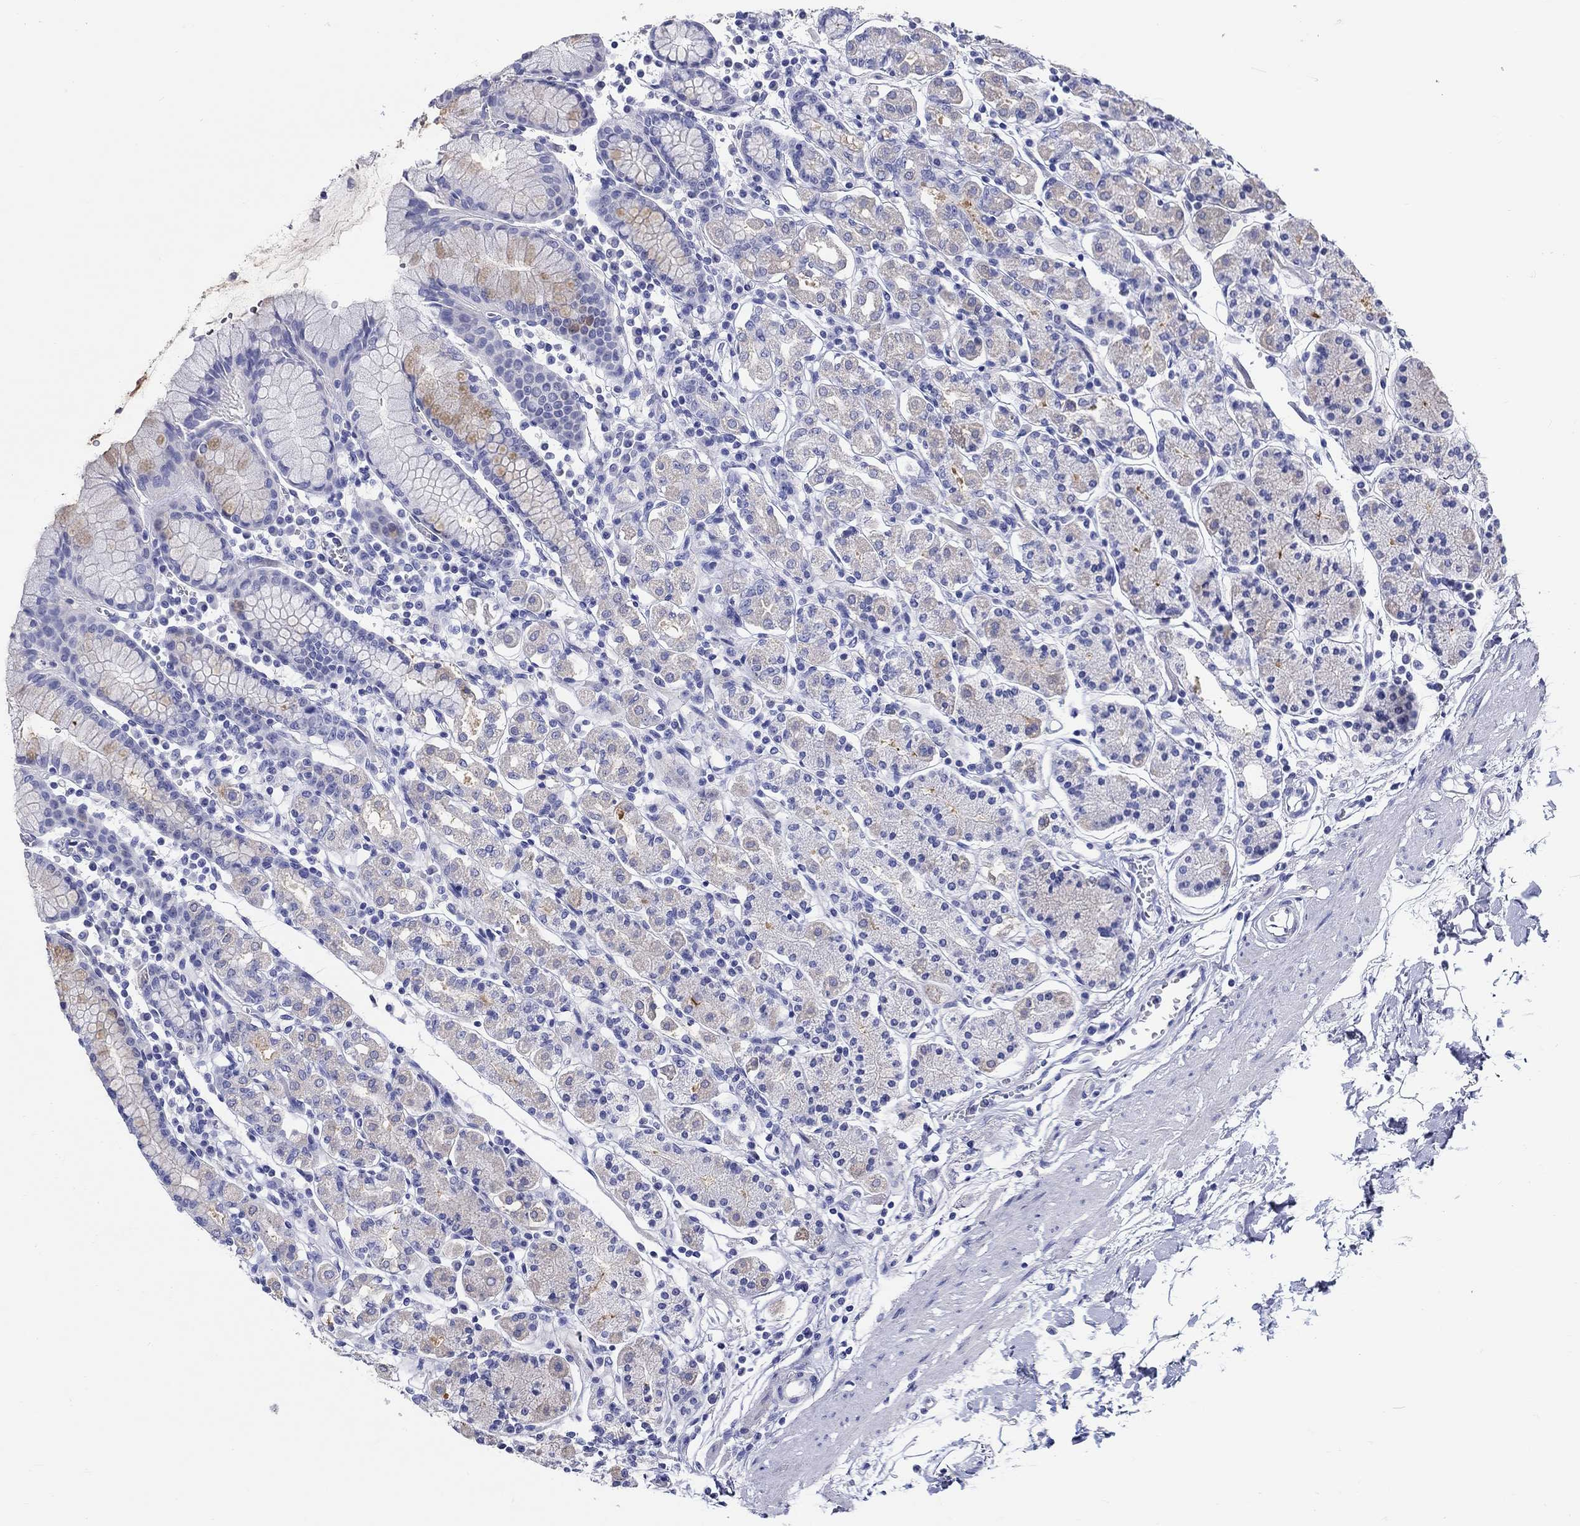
{"staining": {"intensity": "weak", "quantity": "<25%", "location": "cytoplasmic/membranous"}, "tissue": "stomach", "cell_type": "Glandular cells", "image_type": "normal", "snomed": [{"axis": "morphology", "description": "Normal tissue, NOS"}, {"axis": "topography", "description": "Stomach, upper"}, {"axis": "topography", "description": "Stomach"}], "caption": "IHC image of unremarkable stomach stained for a protein (brown), which demonstrates no positivity in glandular cells.", "gene": "CRYGS", "patient": {"sex": "male", "age": 62}}